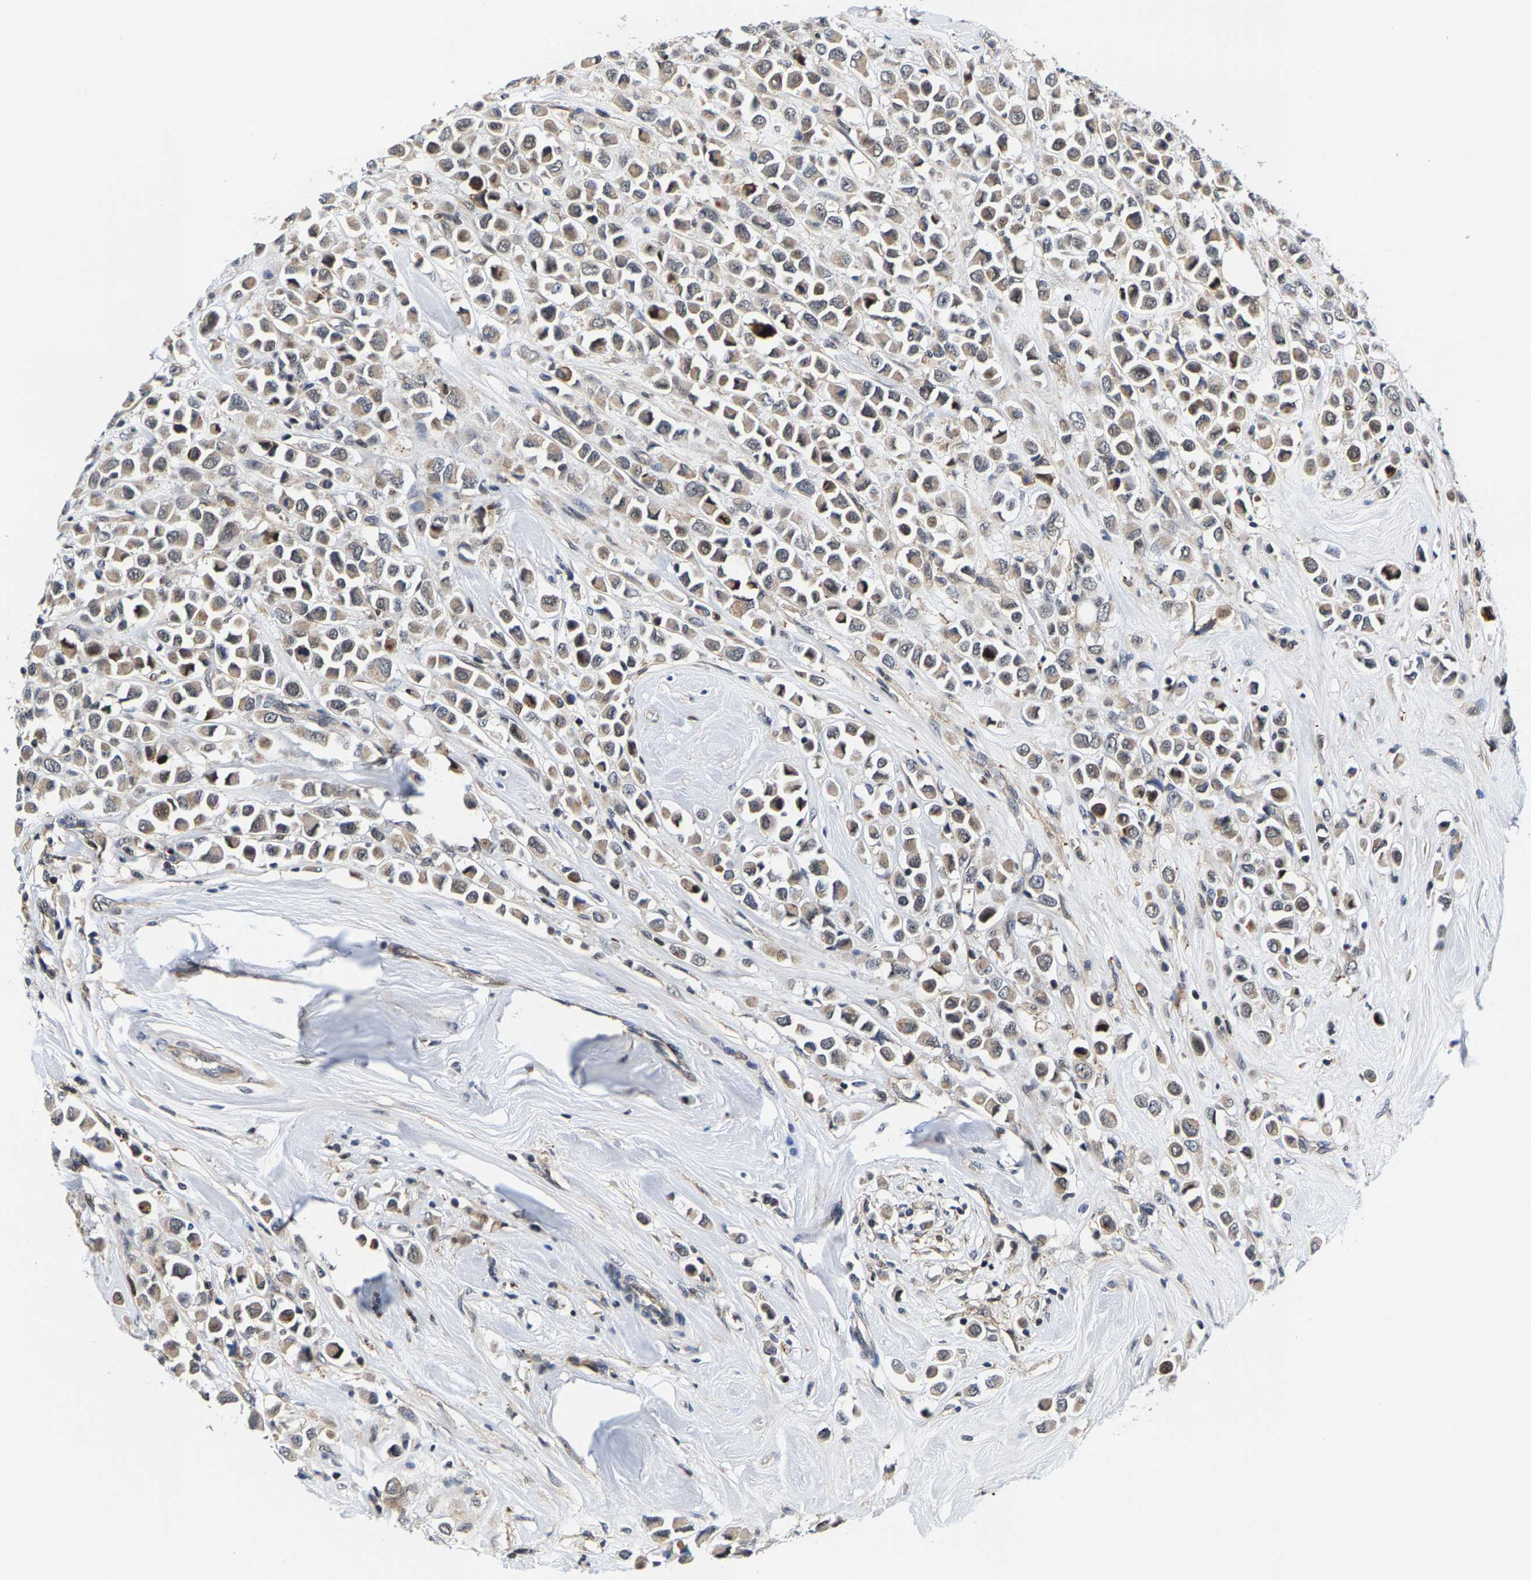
{"staining": {"intensity": "weak", "quantity": ">75%", "location": "cytoplasmic/membranous"}, "tissue": "breast cancer", "cell_type": "Tumor cells", "image_type": "cancer", "snomed": [{"axis": "morphology", "description": "Duct carcinoma"}, {"axis": "topography", "description": "Breast"}], "caption": "This histopathology image displays immunohistochemistry (IHC) staining of human breast cancer, with low weak cytoplasmic/membranous expression in approximately >75% of tumor cells.", "gene": "GTPBP10", "patient": {"sex": "female", "age": 61}}